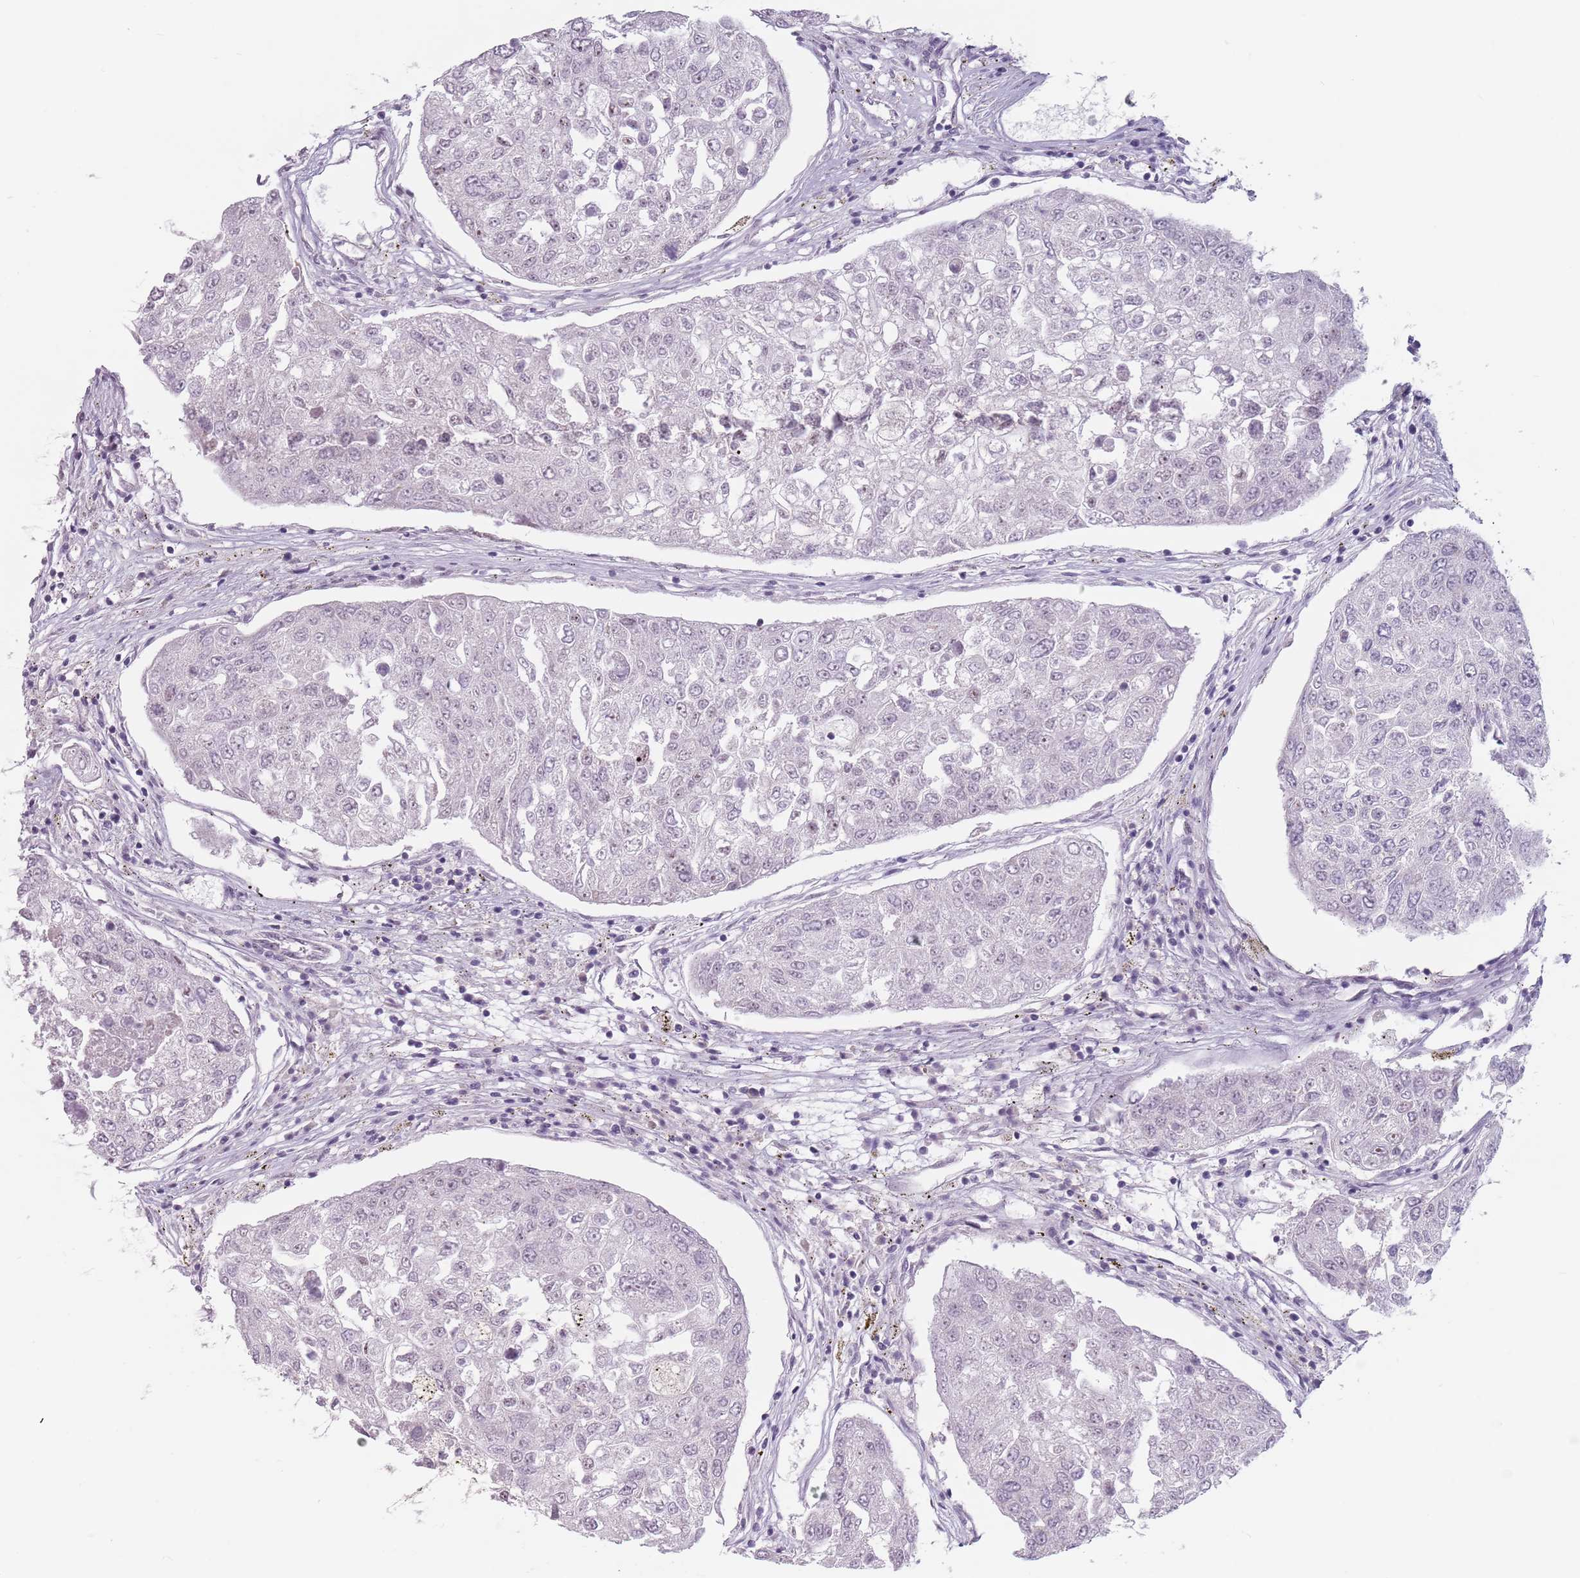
{"staining": {"intensity": "negative", "quantity": "none", "location": "none"}, "tissue": "urothelial cancer", "cell_type": "Tumor cells", "image_type": "cancer", "snomed": [{"axis": "morphology", "description": "Urothelial carcinoma, High grade"}, {"axis": "topography", "description": "Lymph node"}, {"axis": "topography", "description": "Urinary bladder"}], "caption": "This is an immunohistochemistry (IHC) image of urothelial carcinoma (high-grade). There is no staining in tumor cells.", "gene": "PTCHD1", "patient": {"sex": "male", "age": 51}}